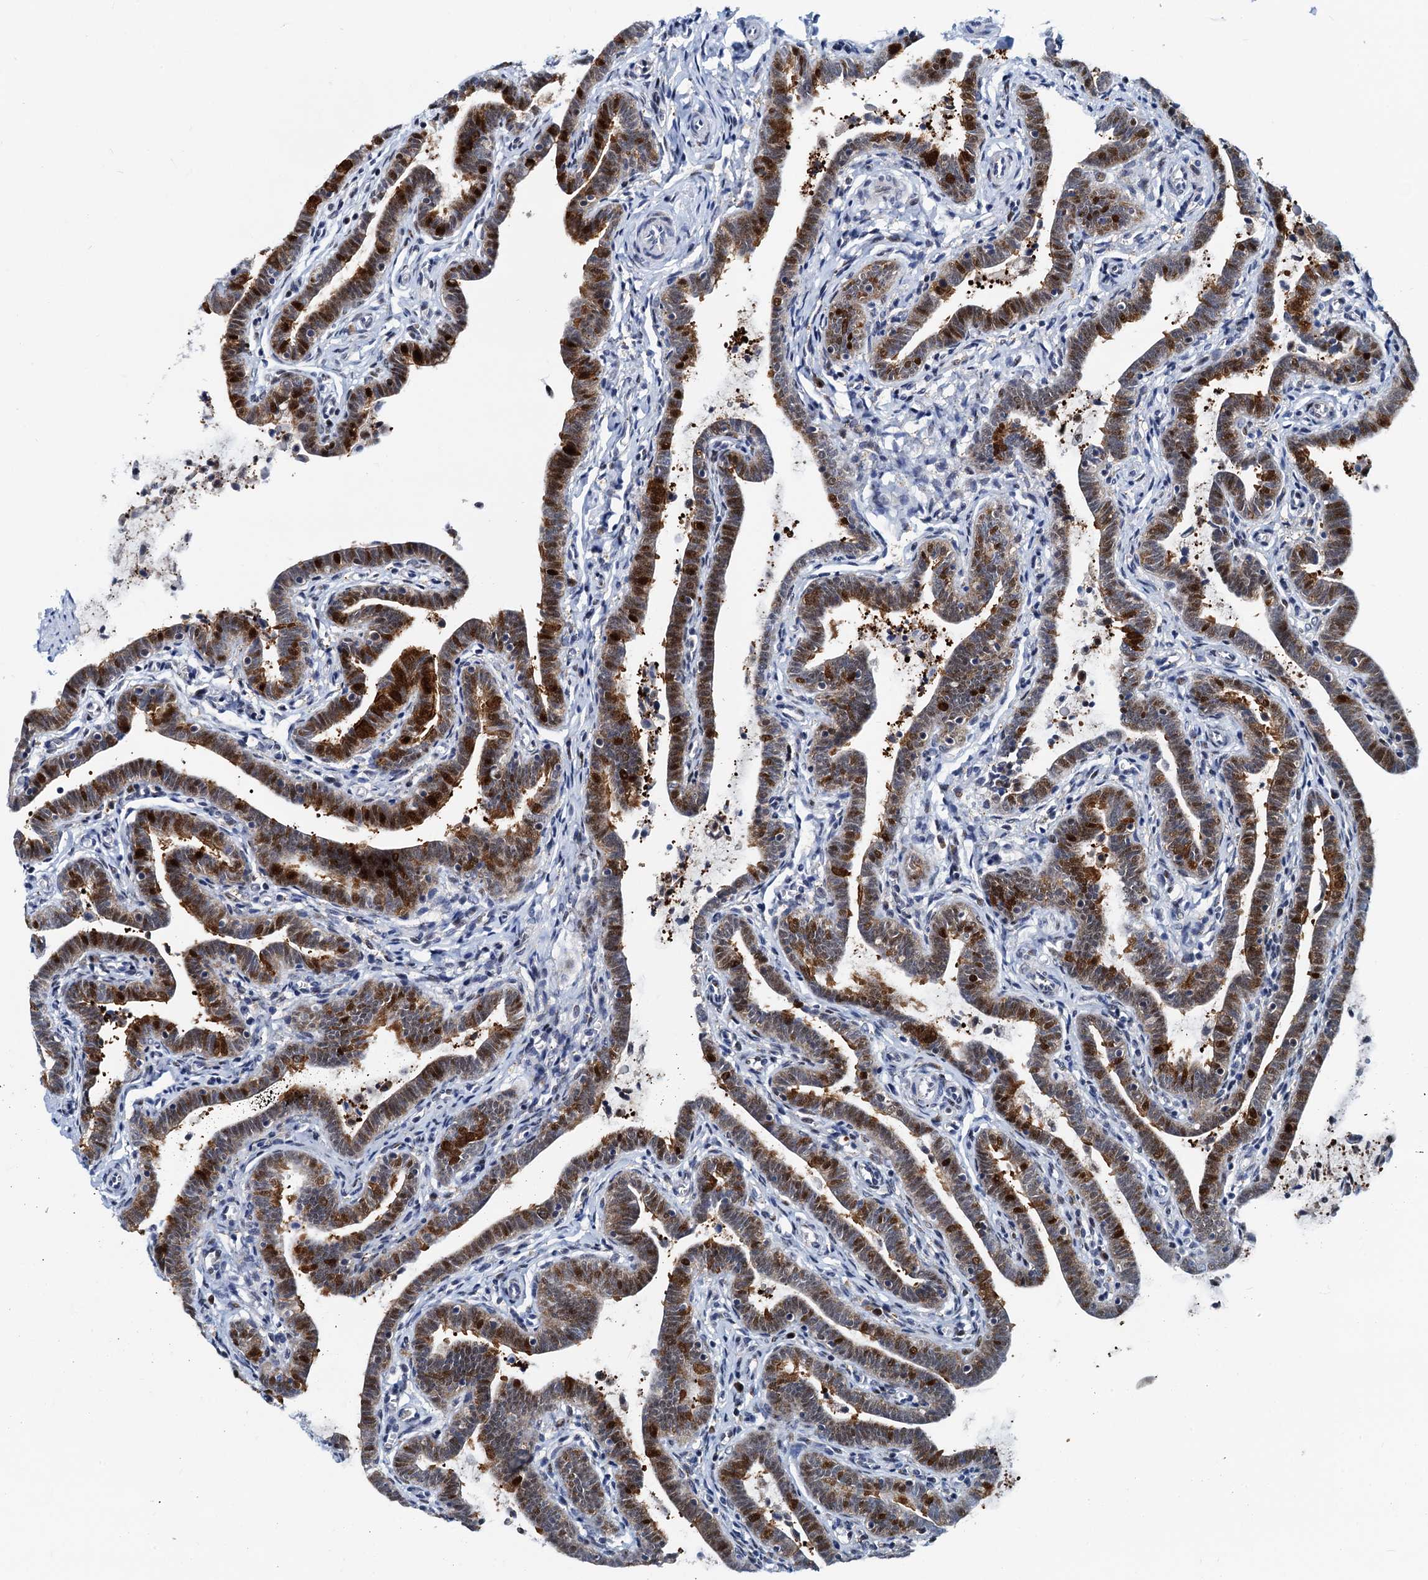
{"staining": {"intensity": "strong", "quantity": "25%-75%", "location": "cytoplasmic/membranous,nuclear"}, "tissue": "fallopian tube", "cell_type": "Glandular cells", "image_type": "normal", "snomed": [{"axis": "morphology", "description": "Normal tissue, NOS"}, {"axis": "topography", "description": "Fallopian tube"}], "caption": "Unremarkable fallopian tube was stained to show a protein in brown. There is high levels of strong cytoplasmic/membranous,nuclear positivity in about 25%-75% of glandular cells. (DAB (3,3'-diaminobenzidine) = brown stain, brightfield microscopy at high magnification).", "gene": "PTGES3", "patient": {"sex": "female", "age": 36}}